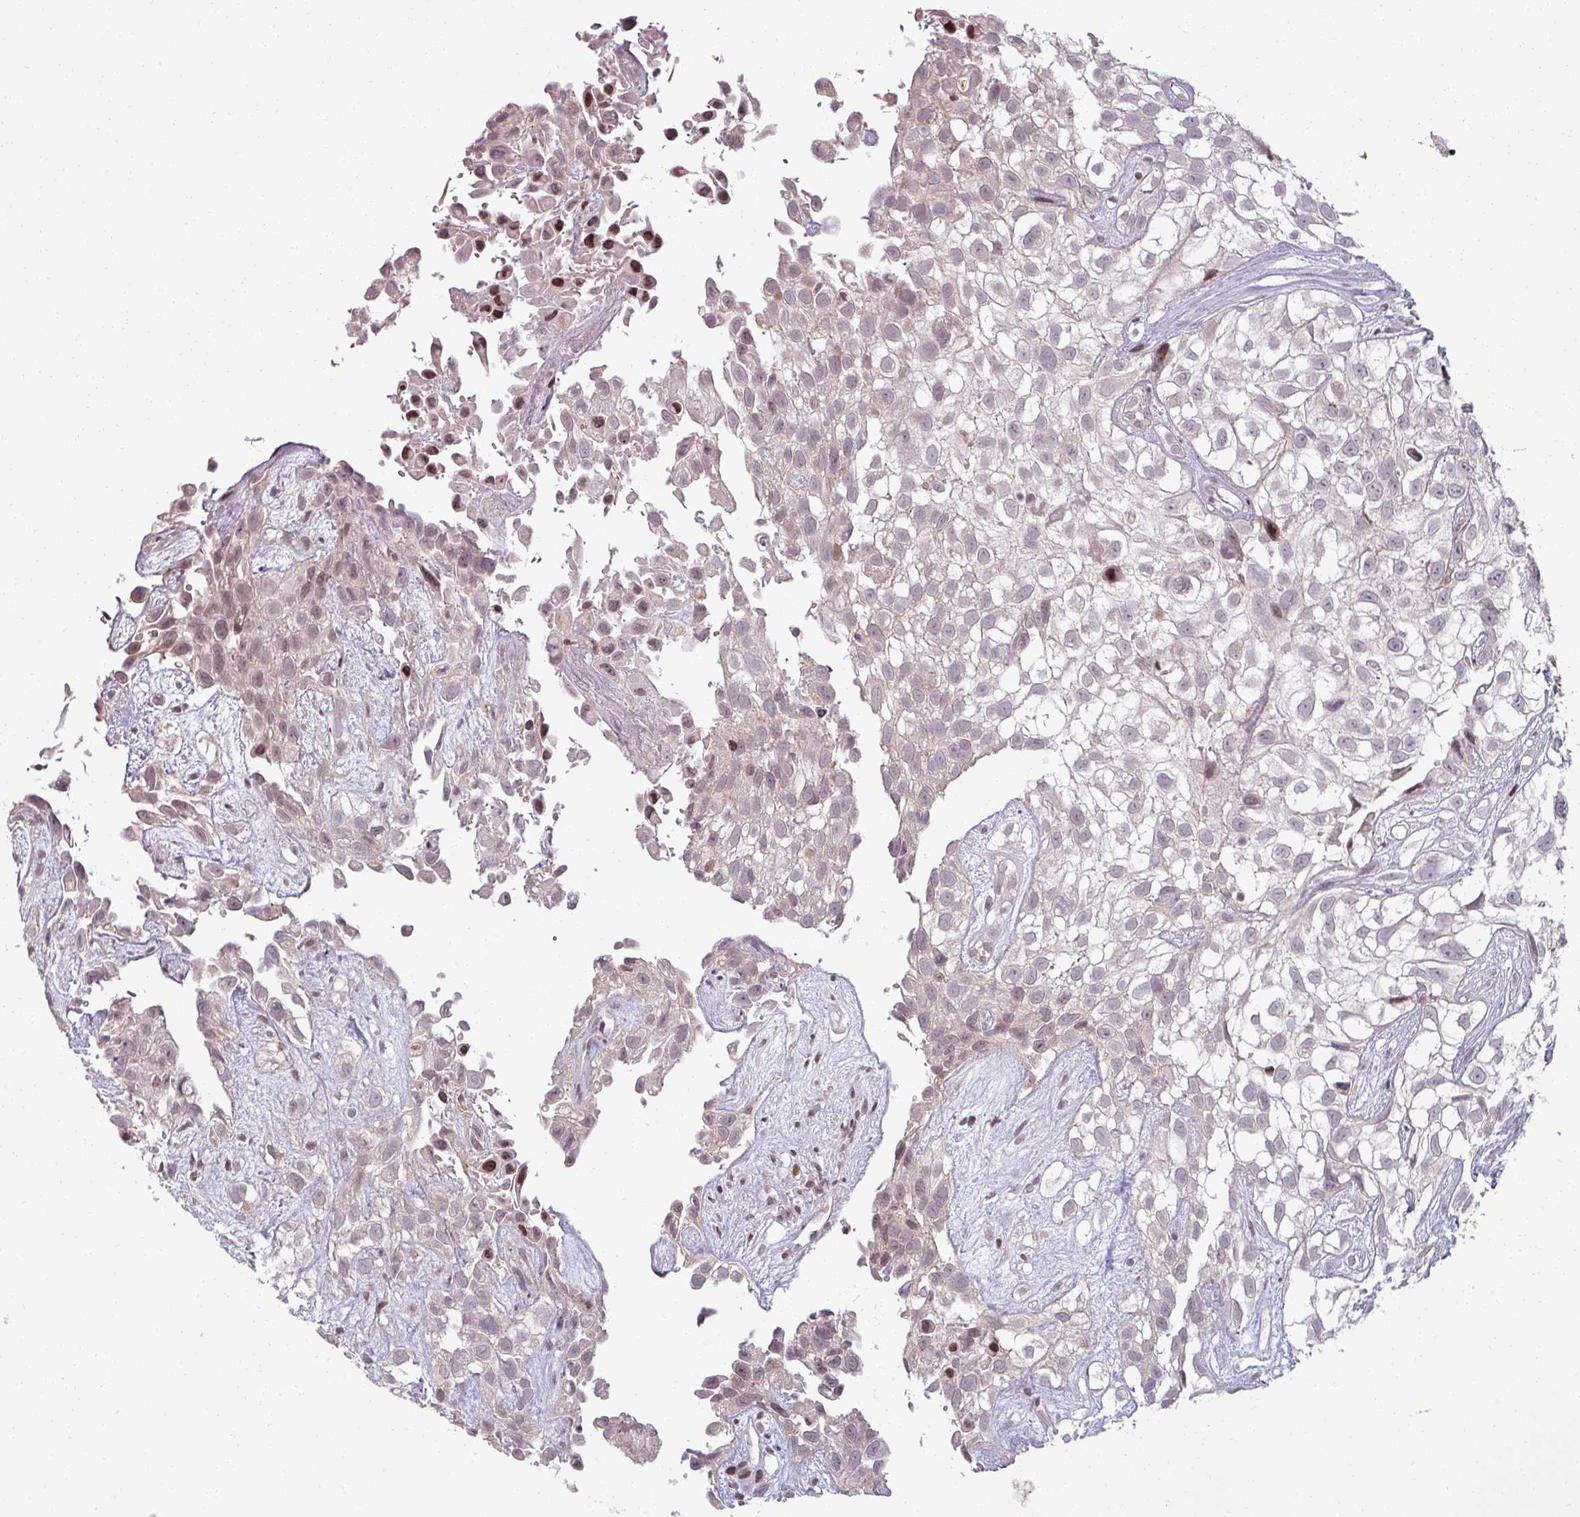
{"staining": {"intensity": "weak", "quantity": "<25%", "location": "nuclear"}, "tissue": "urothelial cancer", "cell_type": "Tumor cells", "image_type": "cancer", "snomed": [{"axis": "morphology", "description": "Urothelial carcinoma, High grade"}, {"axis": "topography", "description": "Urinary bladder"}], "caption": "IHC photomicrograph of human urothelial cancer stained for a protein (brown), which reveals no expression in tumor cells.", "gene": "NCOR1", "patient": {"sex": "male", "age": 56}}